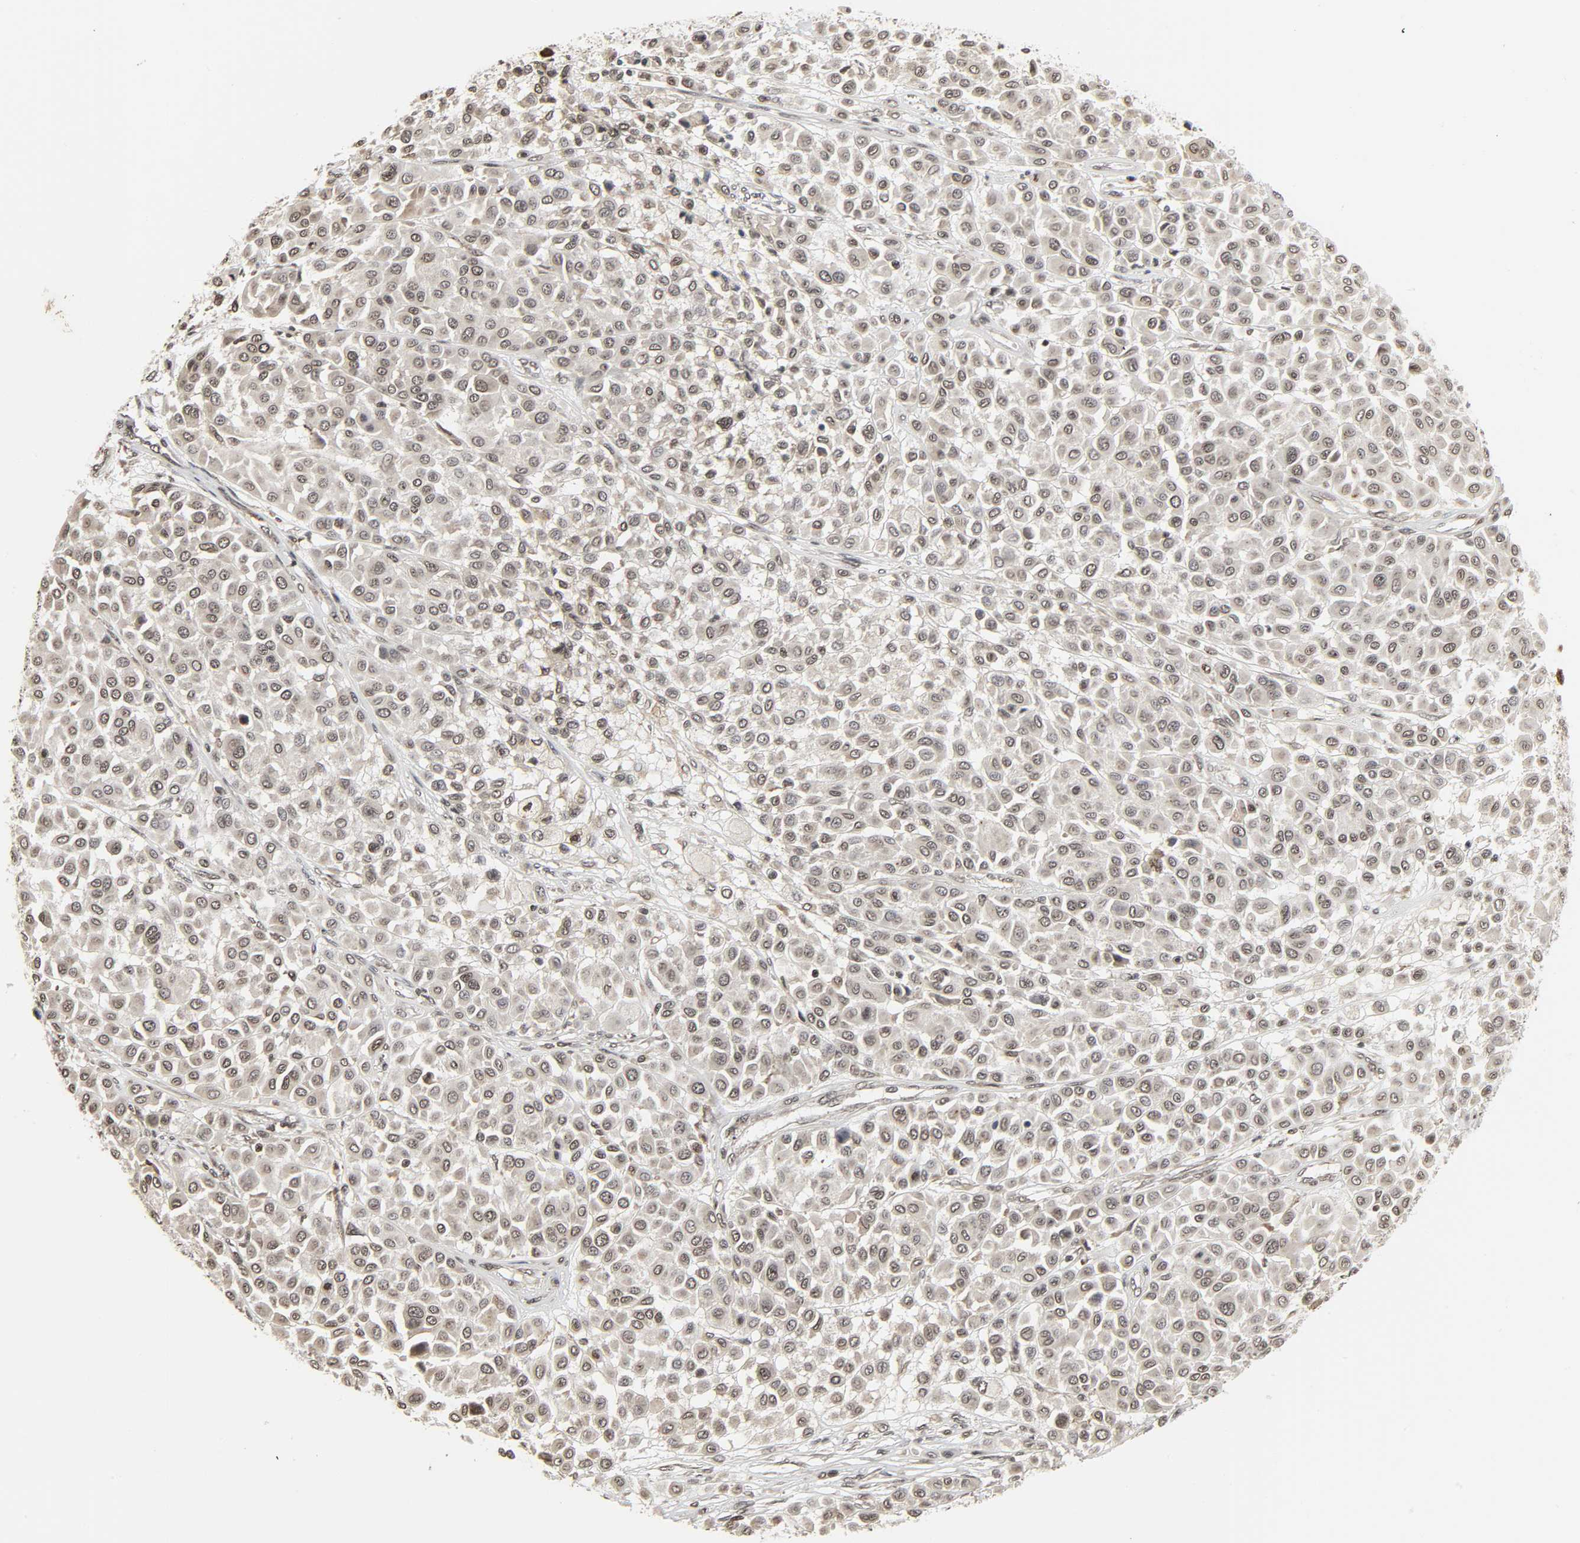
{"staining": {"intensity": "weak", "quantity": "25%-75%", "location": "nuclear"}, "tissue": "melanoma", "cell_type": "Tumor cells", "image_type": "cancer", "snomed": [{"axis": "morphology", "description": "Malignant melanoma, Metastatic site"}, {"axis": "topography", "description": "Soft tissue"}], "caption": "Immunohistochemistry (DAB) staining of human melanoma shows weak nuclear protein expression in approximately 25%-75% of tumor cells.", "gene": "XRCC1", "patient": {"sex": "male", "age": 41}}